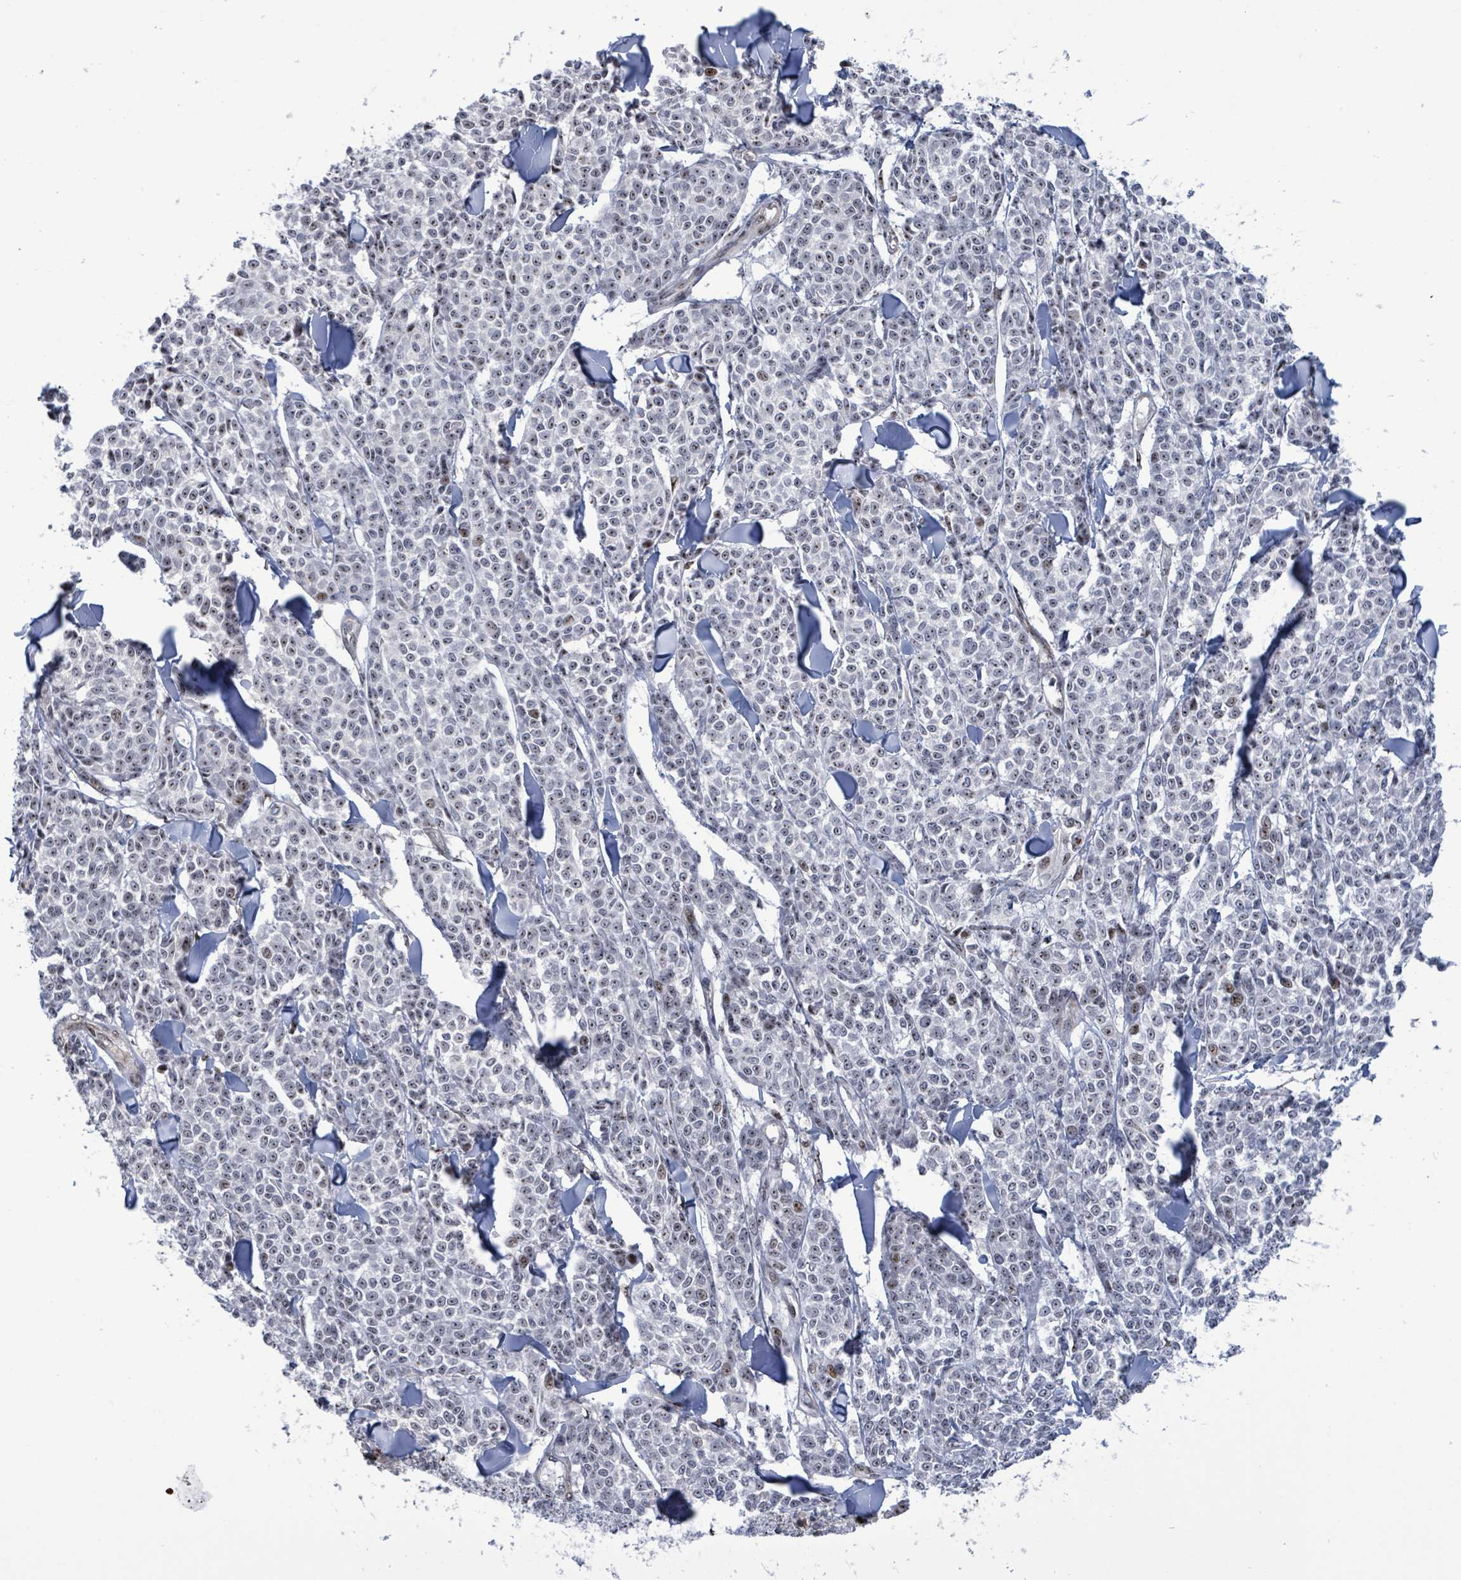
{"staining": {"intensity": "strong", "quantity": "25%-75%", "location": "nuclear"}, "tissue": "melanoma", "cell_type": "Tumor cells", "image_type": "cancer", "snomed": [{"axis": "morphology", "description": "Malignant melanoma, NOS"}, {"axis": "topography", "description": "Skin"}], "caption": "Immunohistochemistry (IHC) staining of melanoma, which exhibits high levels of strong nuclear staining in about 25%-75% of tumor cells indicating strong nuclear protein expression. The staining was performed using DAB (brown) for protein detection and nuclei were counterstained in hematoxylin (blue).", "gene": "RRN3", "patient": {"sex": "male", "age": 46}}